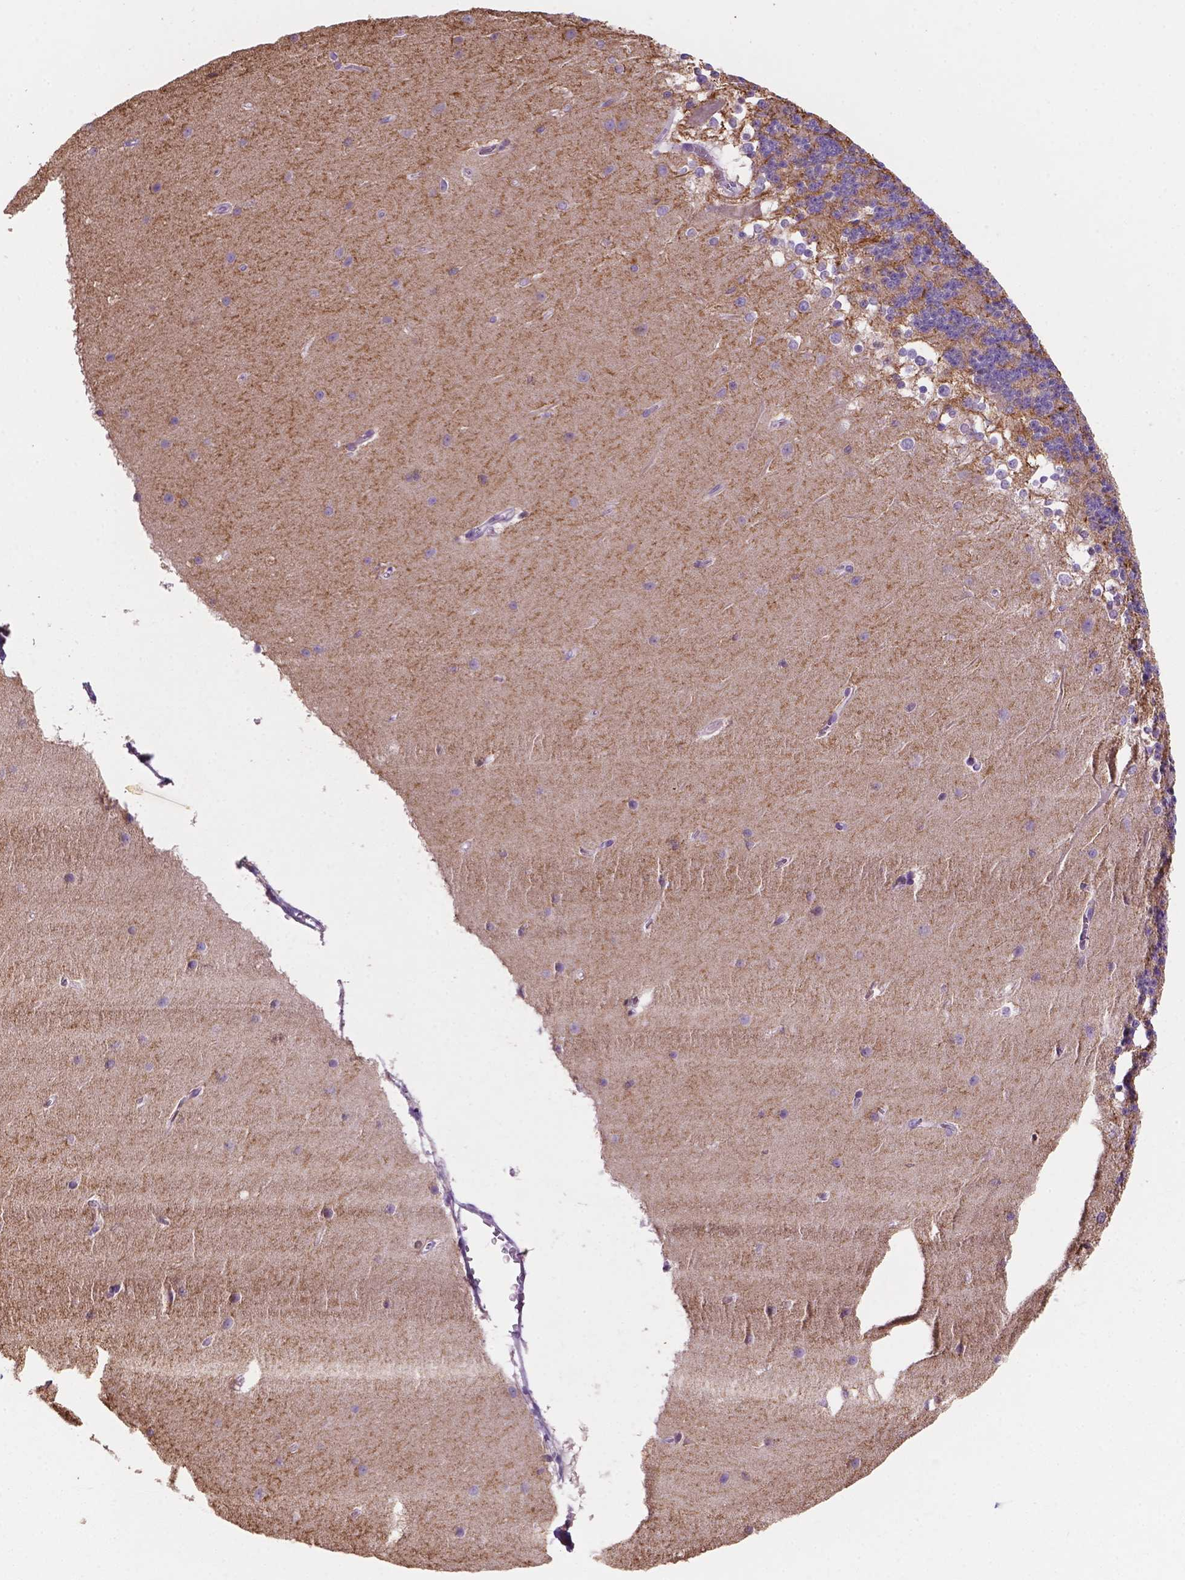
{"staining": {"intensity": "moderate", "quantity": "25%-75%", "location": "cytoplasmic/membranous"}, "tissue": "cerebellum", "cell_type": "Cells in granular layer", "image_type": "normal", "snomed": [{"axis": "morphology", "description": "Normal tissue, NOS"}, {"axis": "topography", "description": "Cerebellum"}], "caption": "Immunohistochemistry of benign human cerebellum exhibits medium levels of moderate cytoplasmic/membranous staining in about 25%-75% of cells in granular layer. (Stains: DAB (3,3'-diaminobenzidine) in brown, nuclei in blue, Microscopy: brightfield microscopy at high magnification).", "gene": "MKRN2OS", "patient": {"sex": "female", "age": 19}}